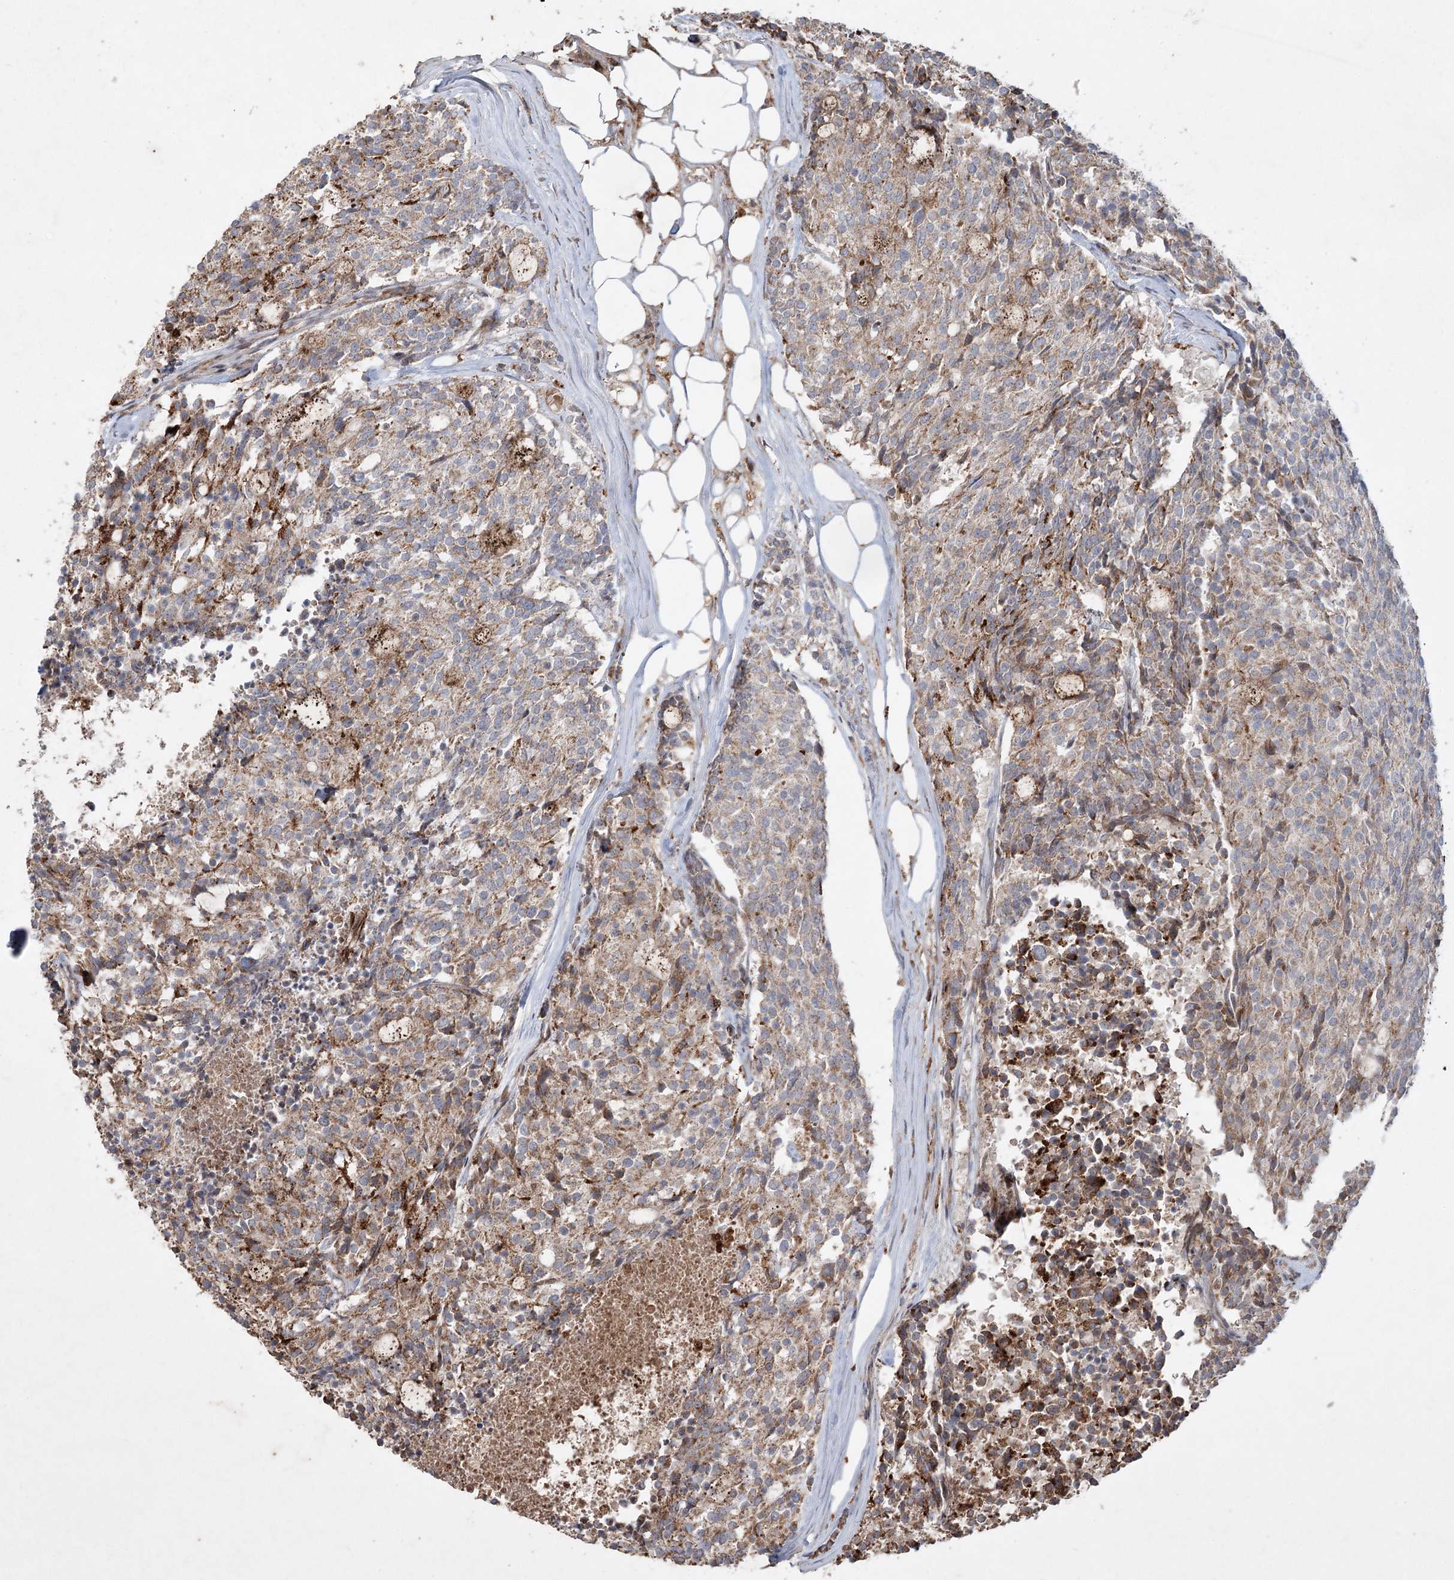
{"staining": {"intensity": "weak", "quantity": ">75%", "location": "cytoplasmic/membranous"}, "tissue": "carcinoid", "cell_type": "Tumor cells", "image_type": "cancer", "snomed": [{"axis": "morphology", "description": "Carcinoid, malignant, NOS"}, {"axis": "topography", "description": "Pancreas"}], "caption": "DAB immunohistochemical staining of carcinoid exhibits weak cytoplasmic/membranous protein positivity in approximately >75% of tumor cells.", "gene": "KBTBD4", "patient": {"sex": "female", "age": 54}}